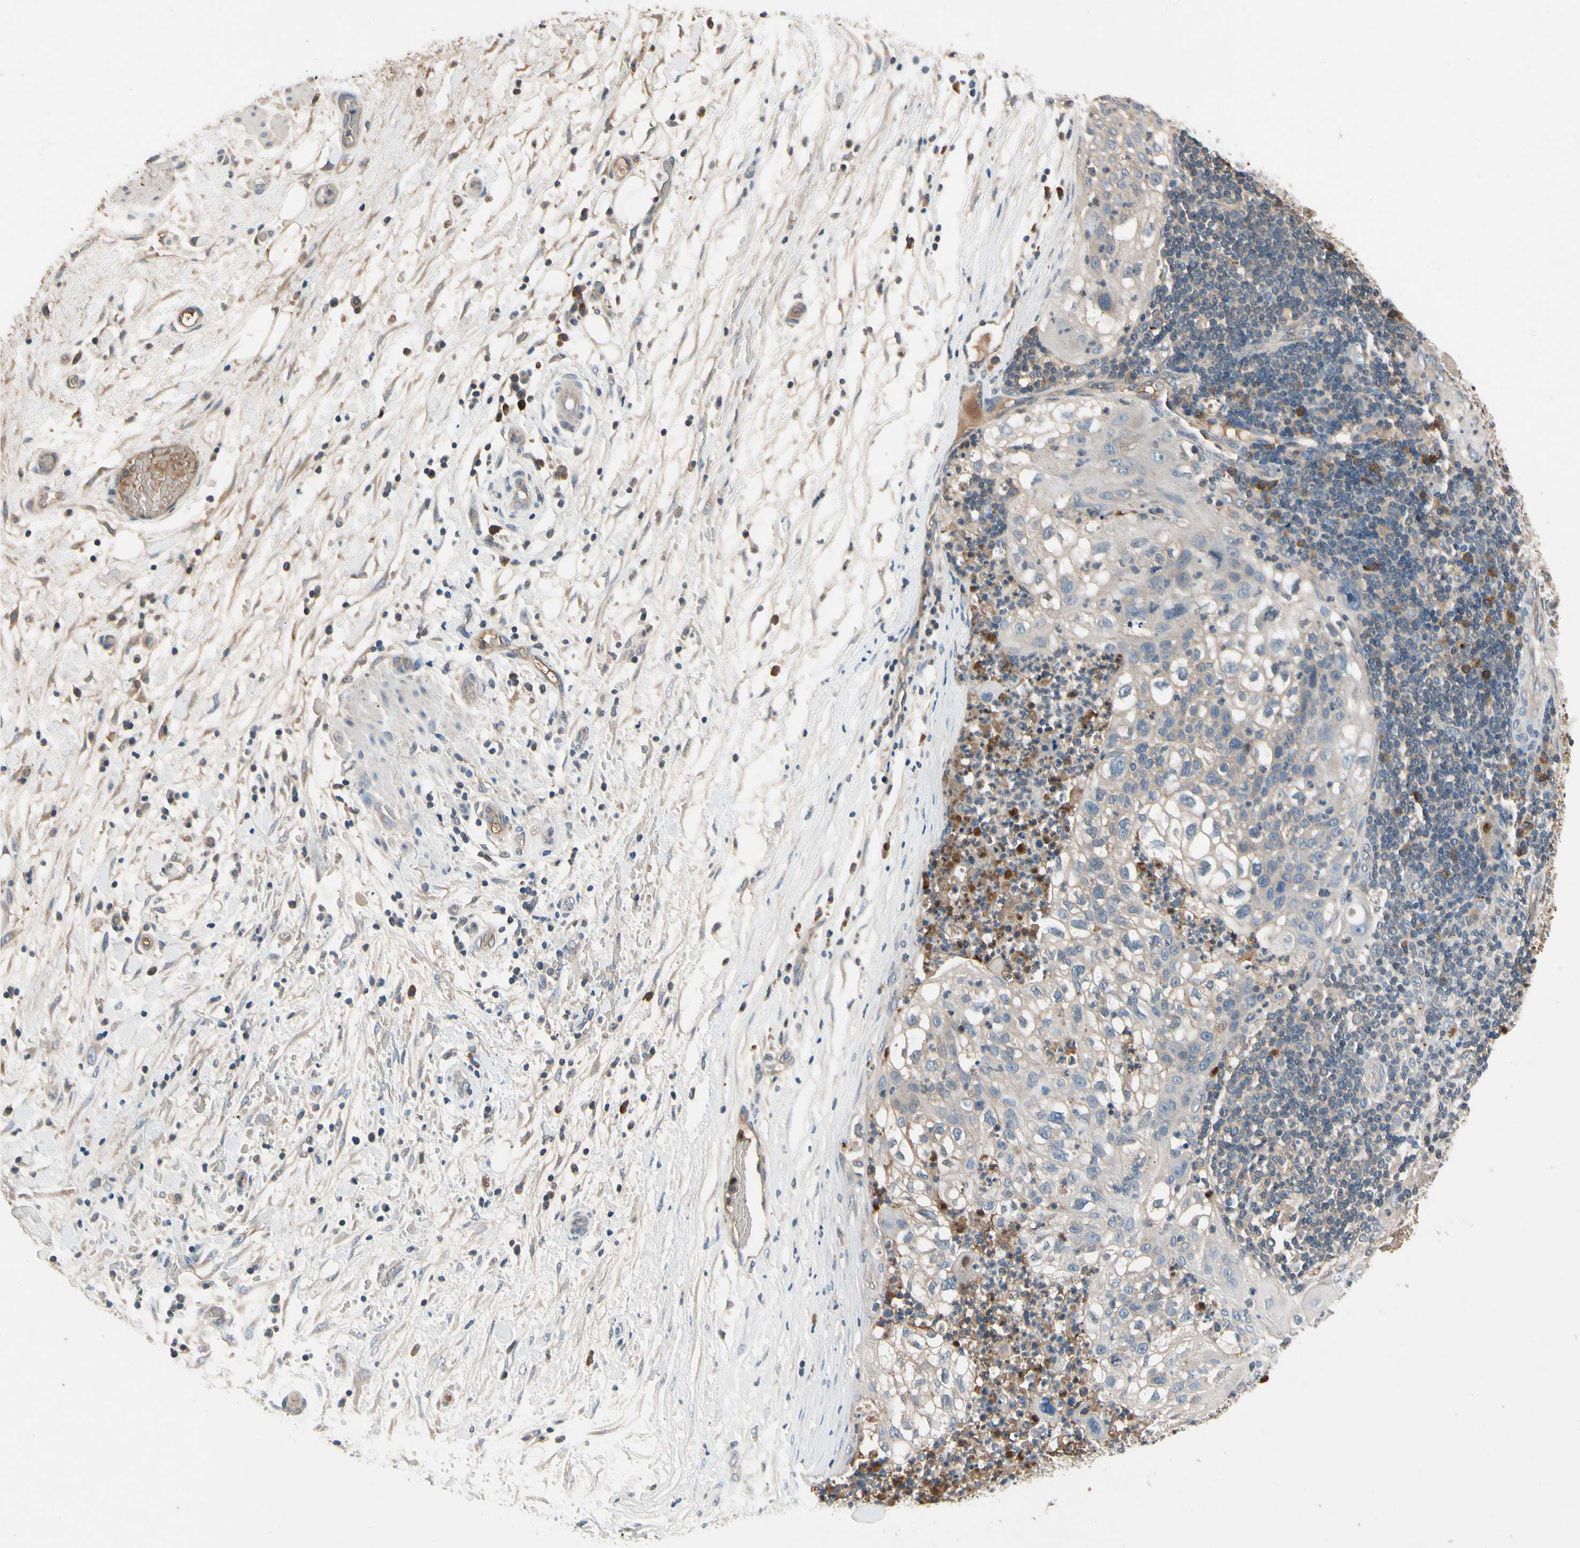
{"staining": {"intensity": "weak", "quantity": "<25%", "location": "cytoplasmic/membranous"}, "tissue": "lung cancer", "cell_type": "Tumor cells", "image_type": "cancer", "snomed": [{"axis": "morphology", "description": "Inflammation, NOS"}, {"axis": "morphology", "description": "Squamous cell carcinoma, NOS"}, {"axis": "topography", "description": "Lymph node"}, {"axis": "topography", "description": "Soft tissue"}, {"axis": "topography", "description": "Lung"}], "caption": "A high-resolution micrograph shows immunohistochemistry (IHC) staining of lung cancer (squamous cell carcinoma), which demonstrates no significant expression in tumor cells.", "gene": "IL1RL1", "patient": {"sex": "male", "age": 66}}